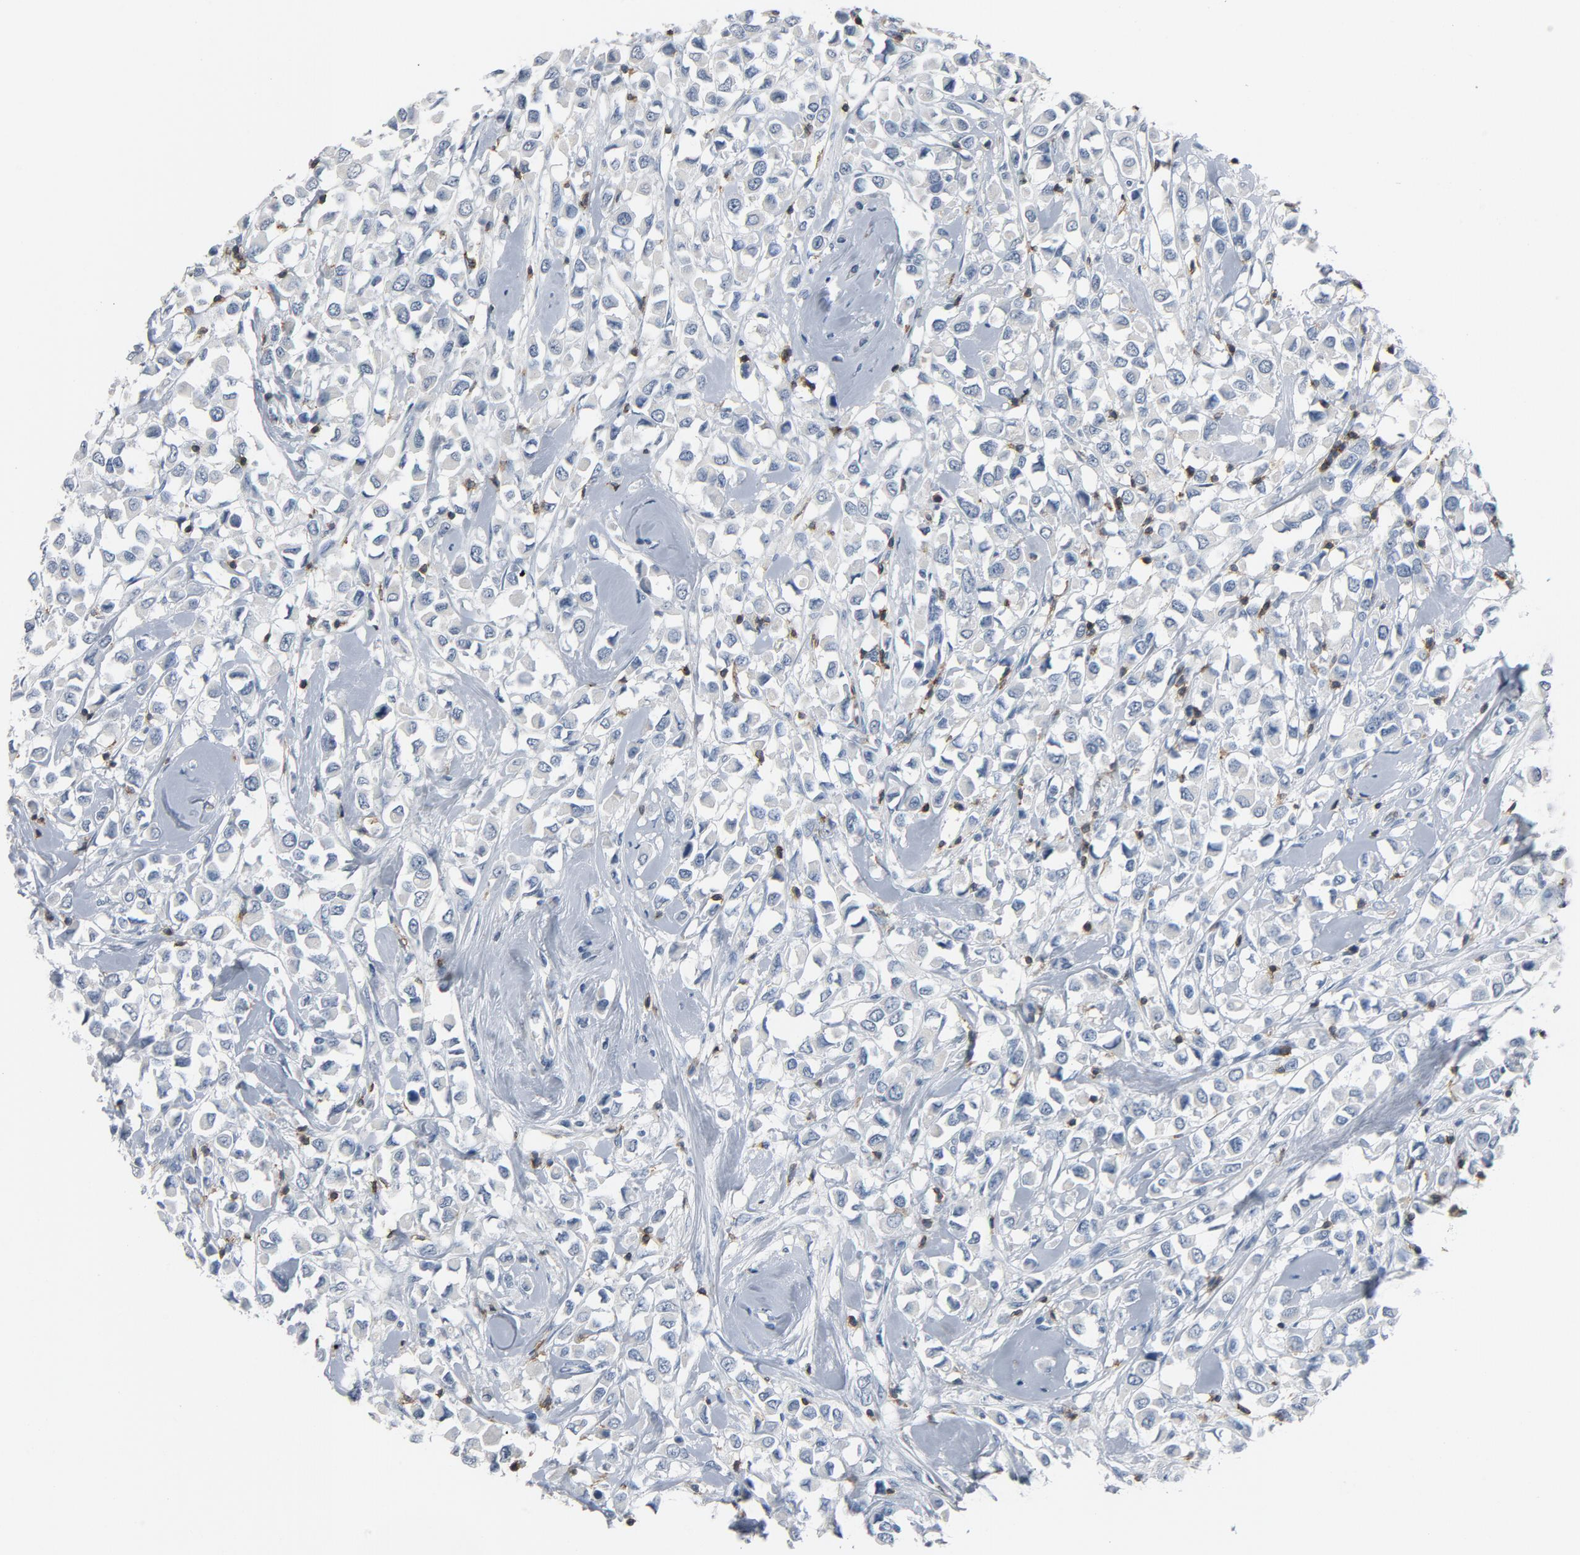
{"staining": {"intensity": "negative", "quantity": "none", "location": "none"}, "tissue": "breast cancer", "cell_type": "Tumor cells", "image_type": "cancer", "snomed": [{"axis": "morphology", "description": "Duct carcinoma"}, {"axis": "topography", "description": "Breast"}], "caption": "There is no significant positivity in tumor cells of breast infiltrating ductal carcinoma.", "gene": "LCK", "patient": {"sex": "female", "age": 61}}